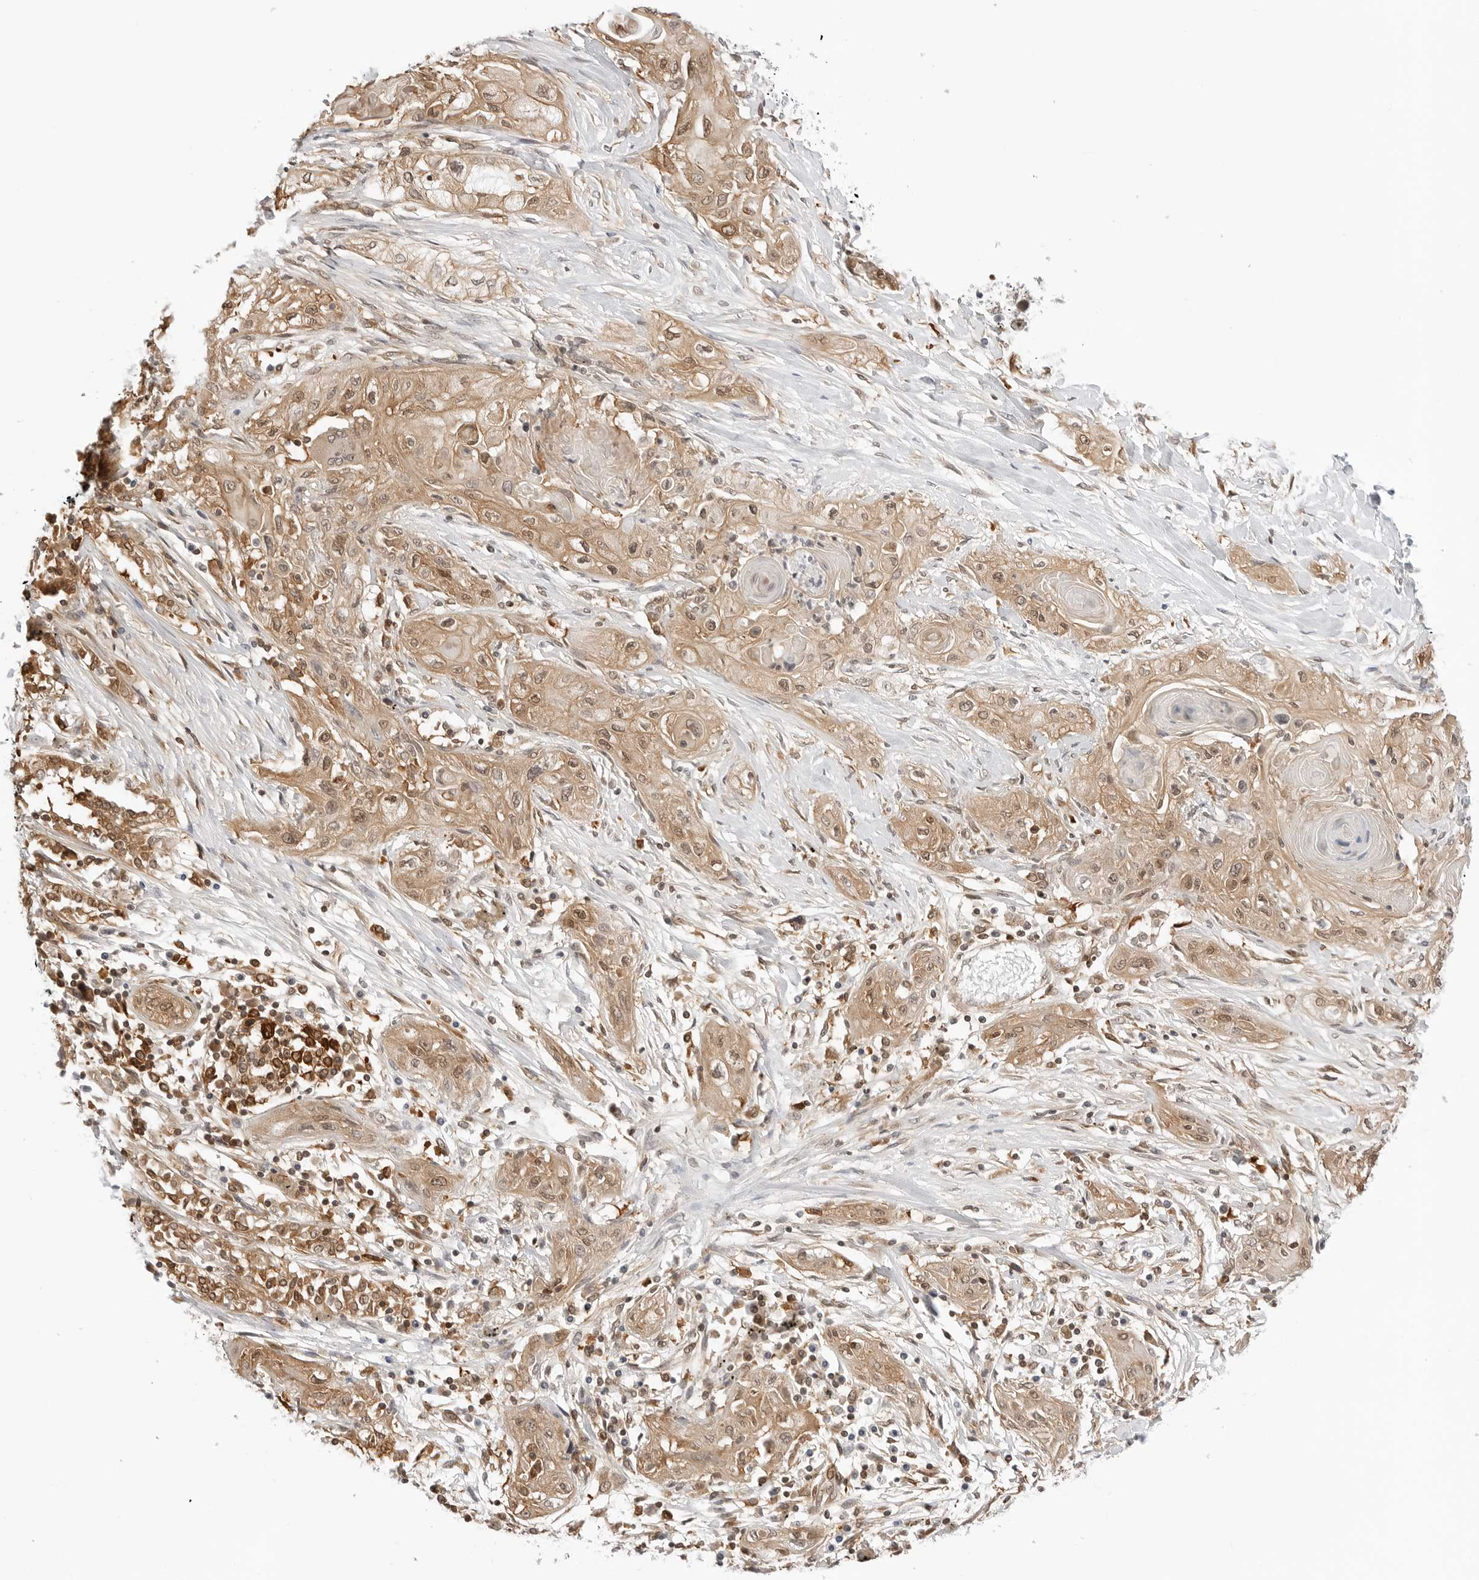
{"staining": {"intensity": "moderate", "quantity": ">75%", "location": "cytoplasmic/membranous,nuclear"}, "tissue": "lung cancer", "cell_type": "Tumor cells", "image_type": "cancer", "snomed": [{"axis": "morphology", "description": "Squamous cell carcinoma, NOS"}, {"axis": "topography", "description": "Lung"}], "caption": "Protein staining reveals moderate cytoplasmic/membranous and nuclear positivity in about >75% of tumor cells in lung cancer.", "gene": "NUDC", "patient": {"sex": "female", "age": 47}}